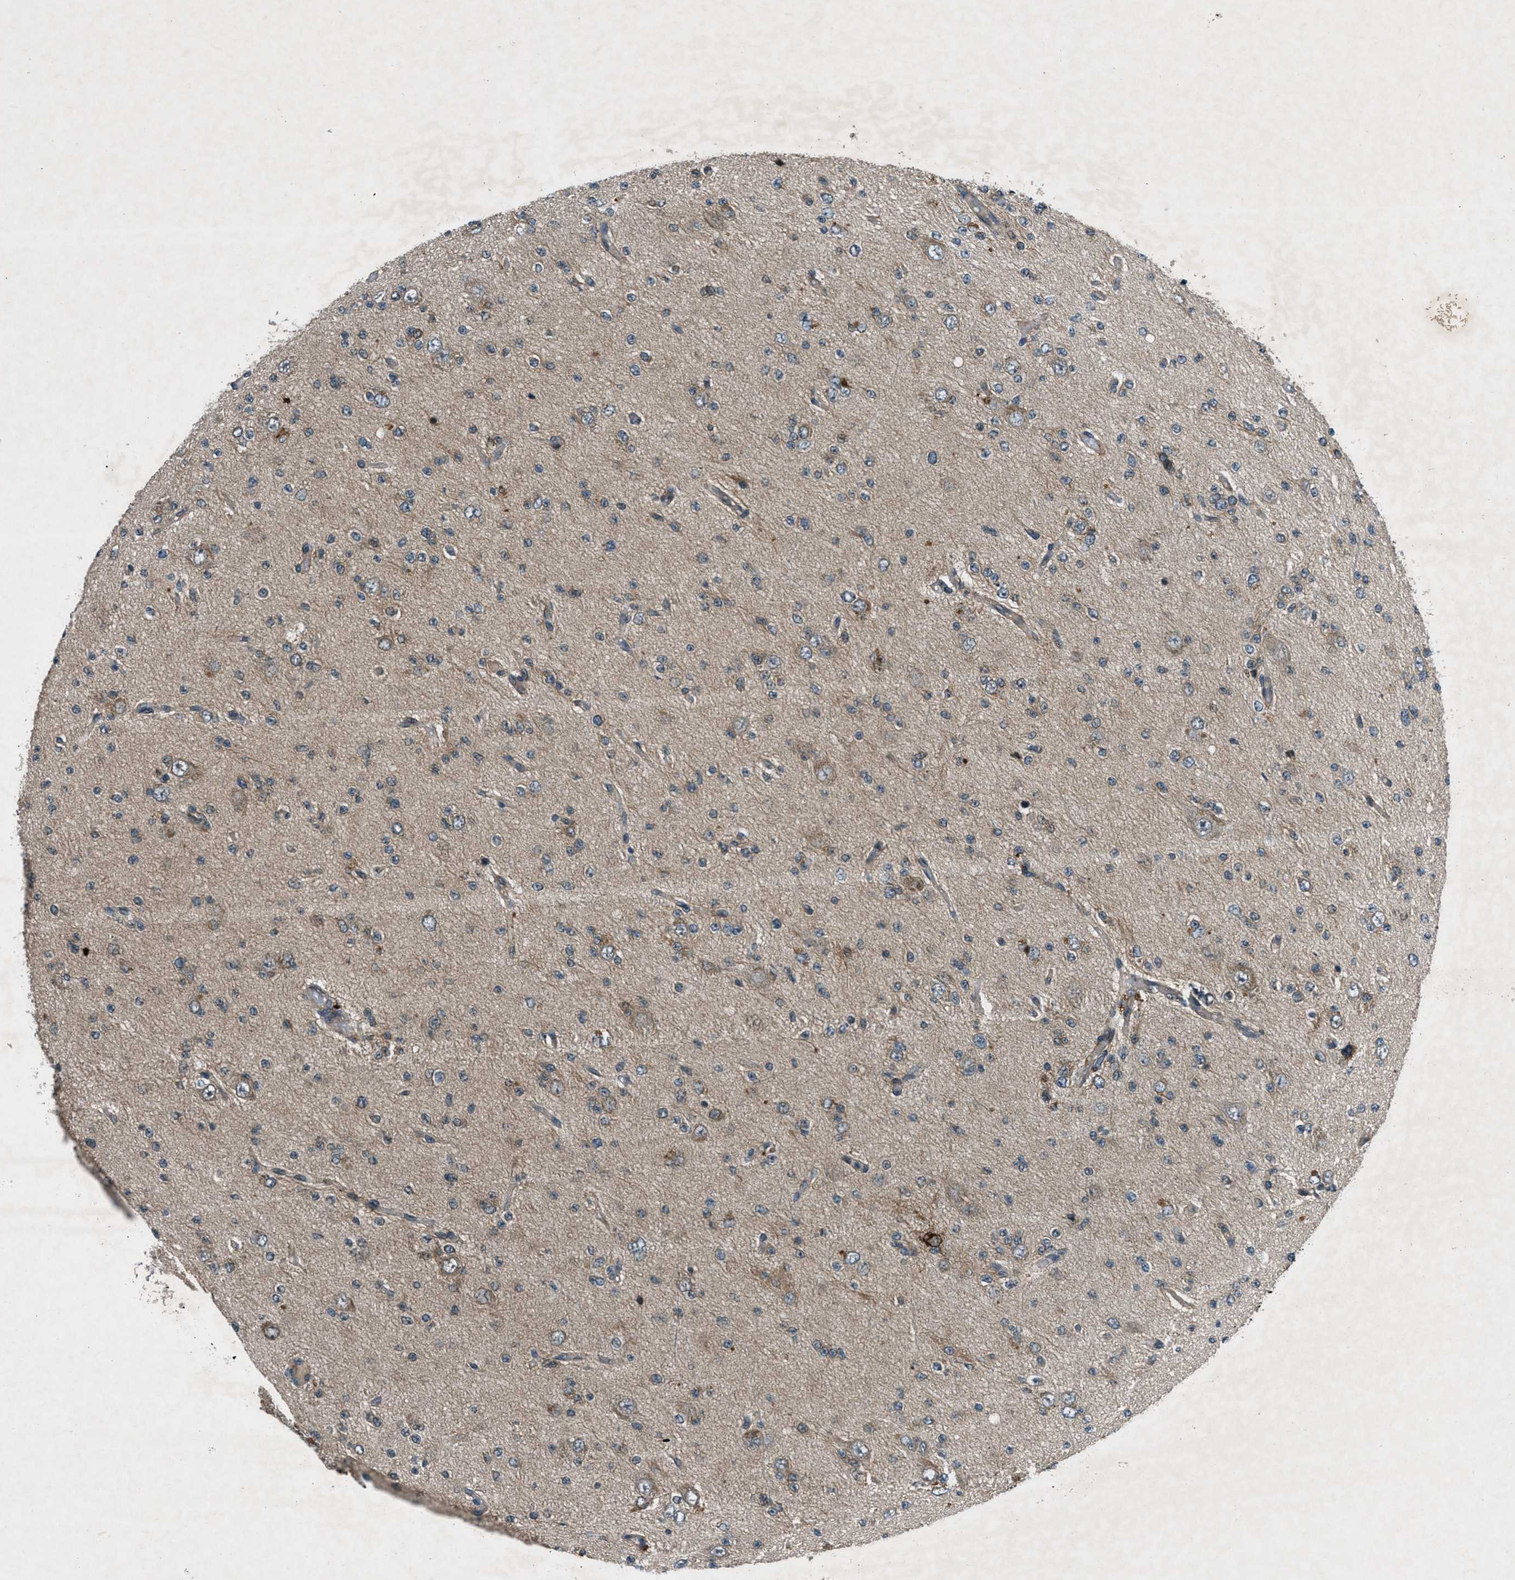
{"staining": {"intensity": "weak", "quantity": ">75%", "location": "cytoplasmic/membranous"}, "tissue": "glioma", "cell_type": "Tumor cells", "image_type": "cancer", "snomed": [{"axis": "morphology", "description": "Glioma, malignant, Low grade"}, {"axis": "topography", "description": "Brain"}], "caption": "A low amount of weak cytoplasmic/membranous expression is seen in approximately >75% of tumor cells in low-grade glioma (malignant) tissue.", "gene": "EPSTI1", "patient": {"sex": "male", "age": 38}}